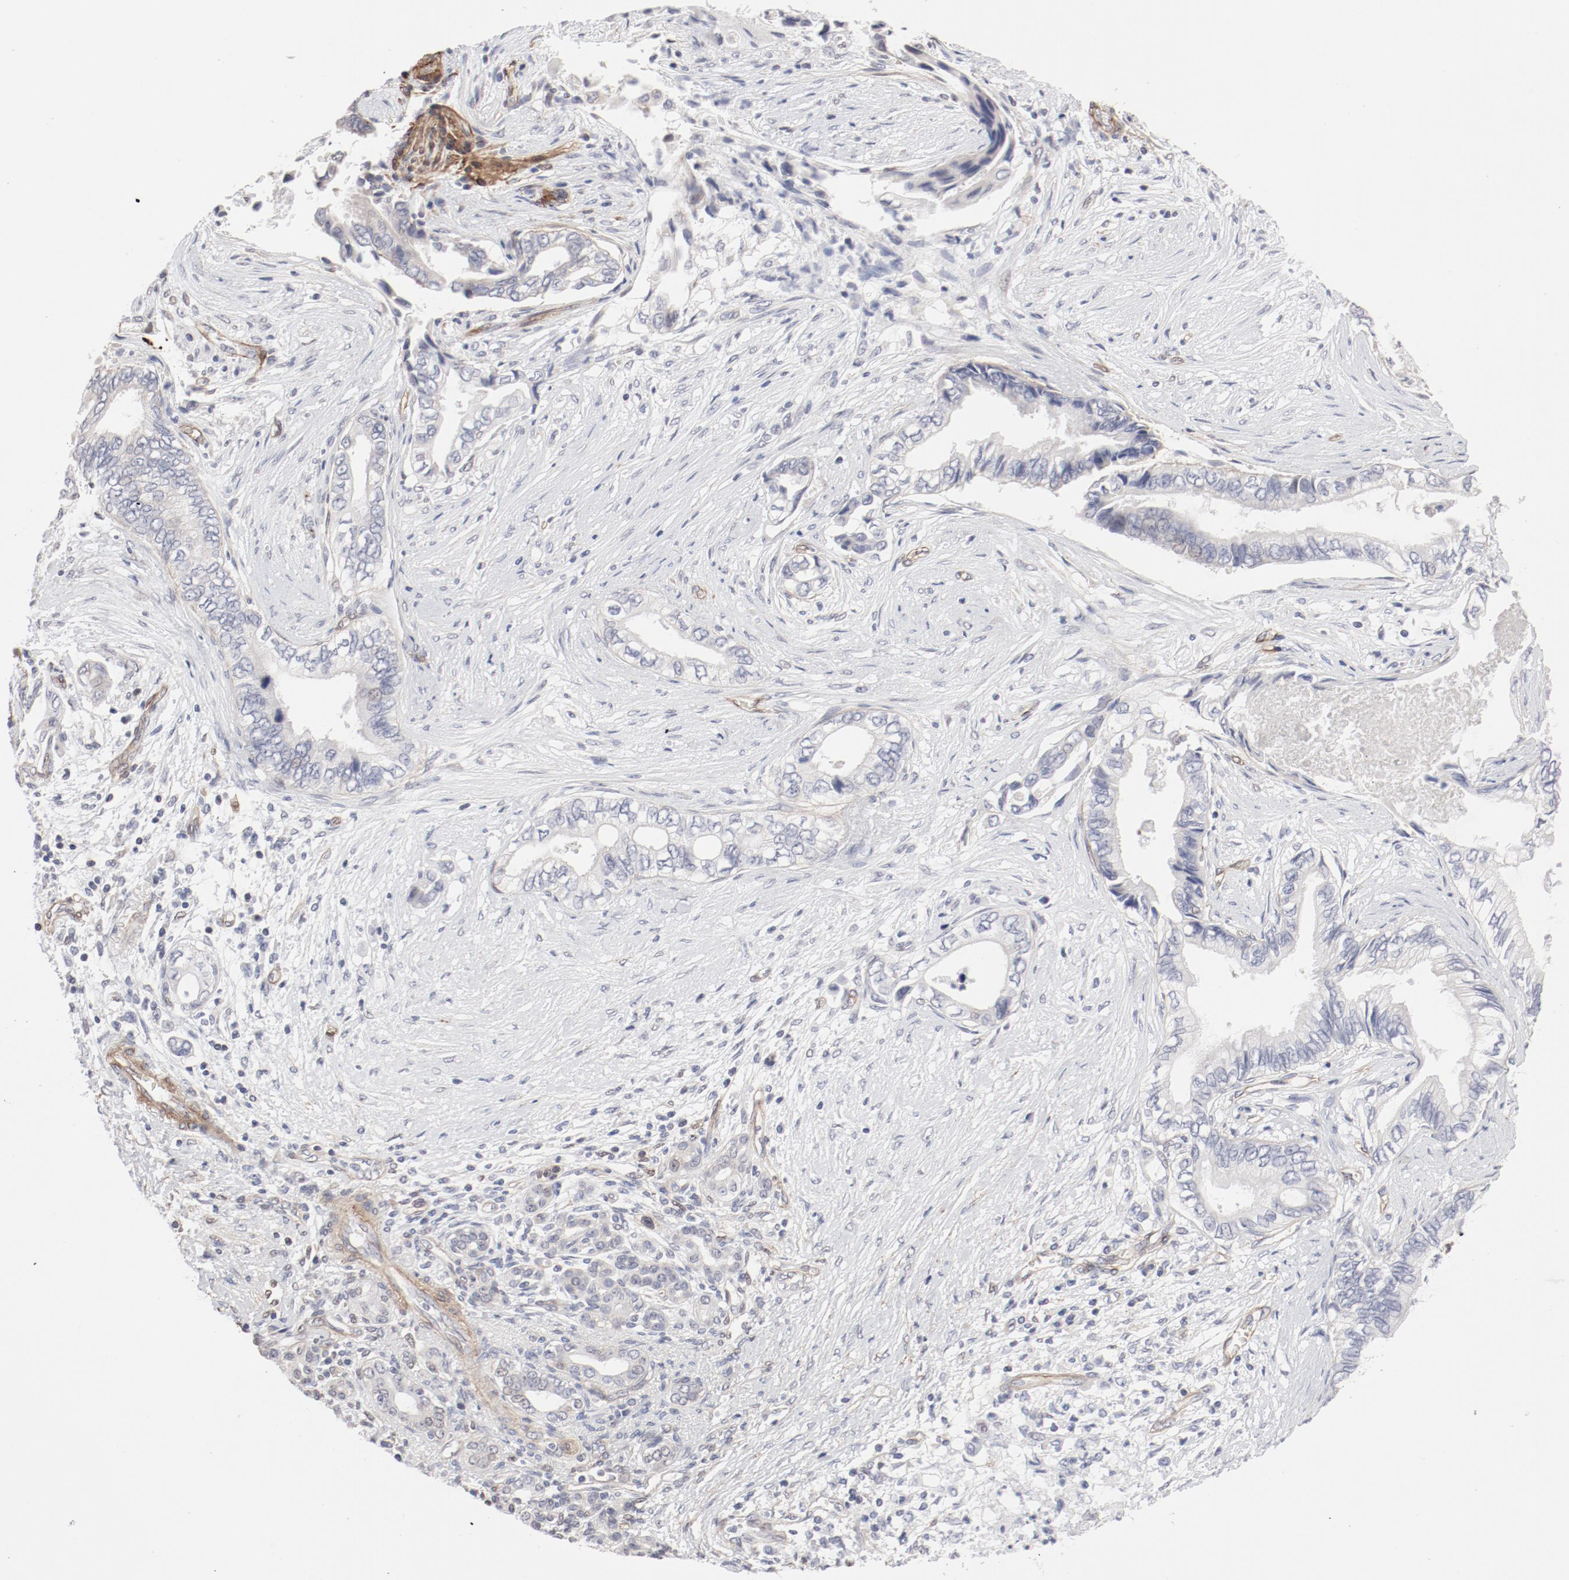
{"staining": {"intensity": "negative", "quantity": "none", "location": "none"}, "tissue": "pancreatic cancer", "cell_type": "Tumor cells", "image_type": "cancer", "snomed": [{"axis": "morphology", "description": "Adenocarcinoma, NOS"}, {"axis": "topography", "description": "Pancreas"}], "caption": "An image of adenocarcinoma (pancreatic) stained for a protein shows no brown staining in tumor cells. (DAB (3,3'-diaminobenzidine) IHC, high magnification).", "gene": "MAGED4", "patient": {"sex": "female", "age": 66}}